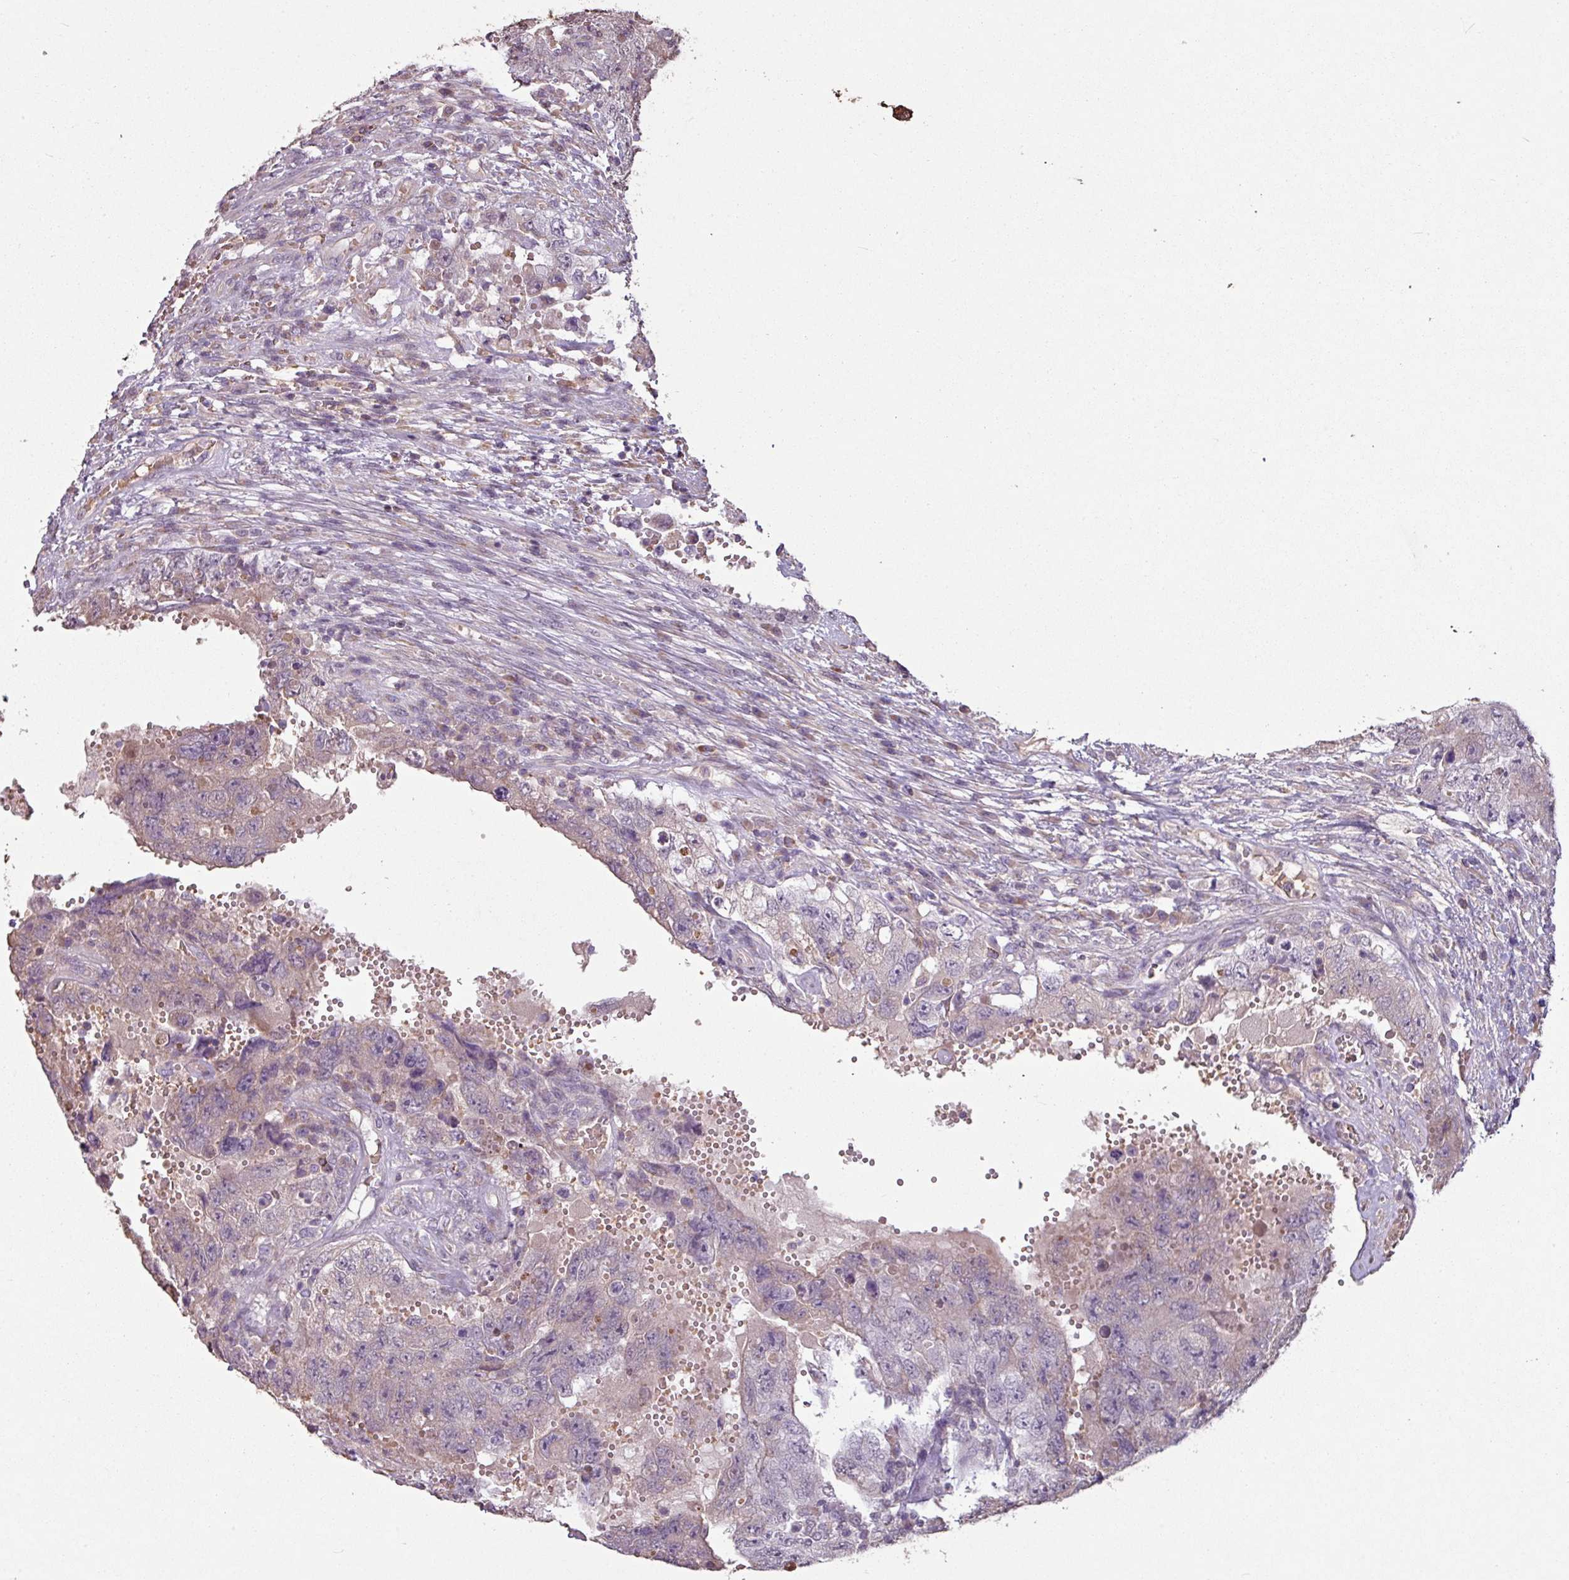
{"staining": {"intensity": "weak", "quantity": "<25%", "location": "cytoplasmic/membranous"}, "tissue": "testis cancer", "cell_type": "Tumor cells", "image_type": "cancer", "snomed": [{"axis": "morphology", "description": "Carcinoma, Embryonal, NOS"}, {"axis": "topography", "description": "Testis"}], "caption": "This is an IHC micrograph of testis cancer (embryonal carcinoma). There is no expression in tumor cells.", "gene": "NHSL2", "patient": {"sex": "male", "age": 26}}